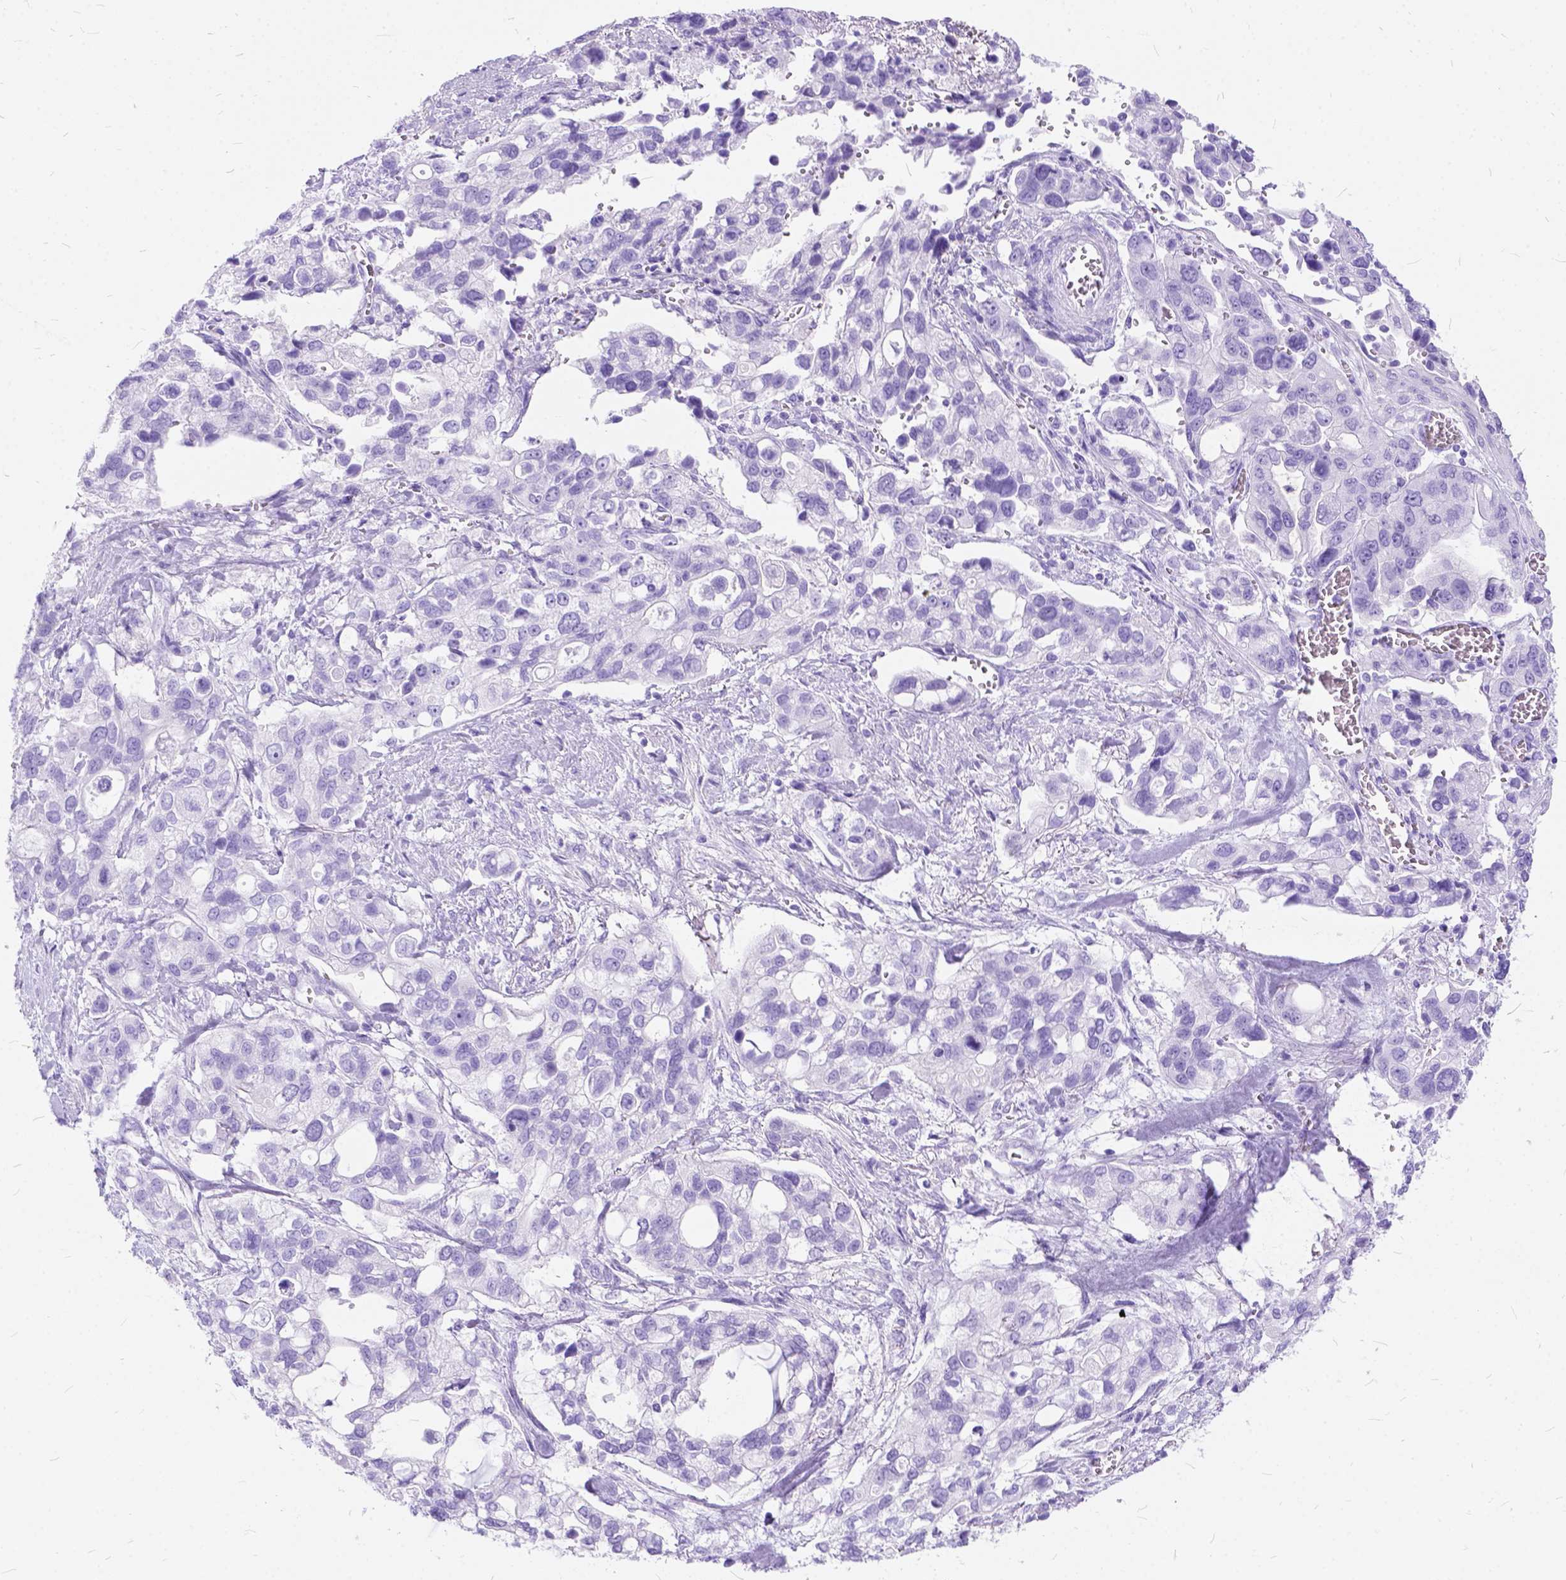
{"staining": {"intensity": "negative", "quantity": "none", "location": "none"}, "tissue": "stomach cancer", "cell_type": "Tumor cells", "image_type": "cancer", "snomed": [{"axis": "morphology", "description": "Adenocarcinoma, NOS"}, {"axis": "topography", "description": "Stomach, upper"}], "caption": "Stomach cancer stained for a protein using immunohistochemistry displays no staining tumor cells.", "gene": "C1QTNF3", "patient": {"sex": "female", "age": 81}}